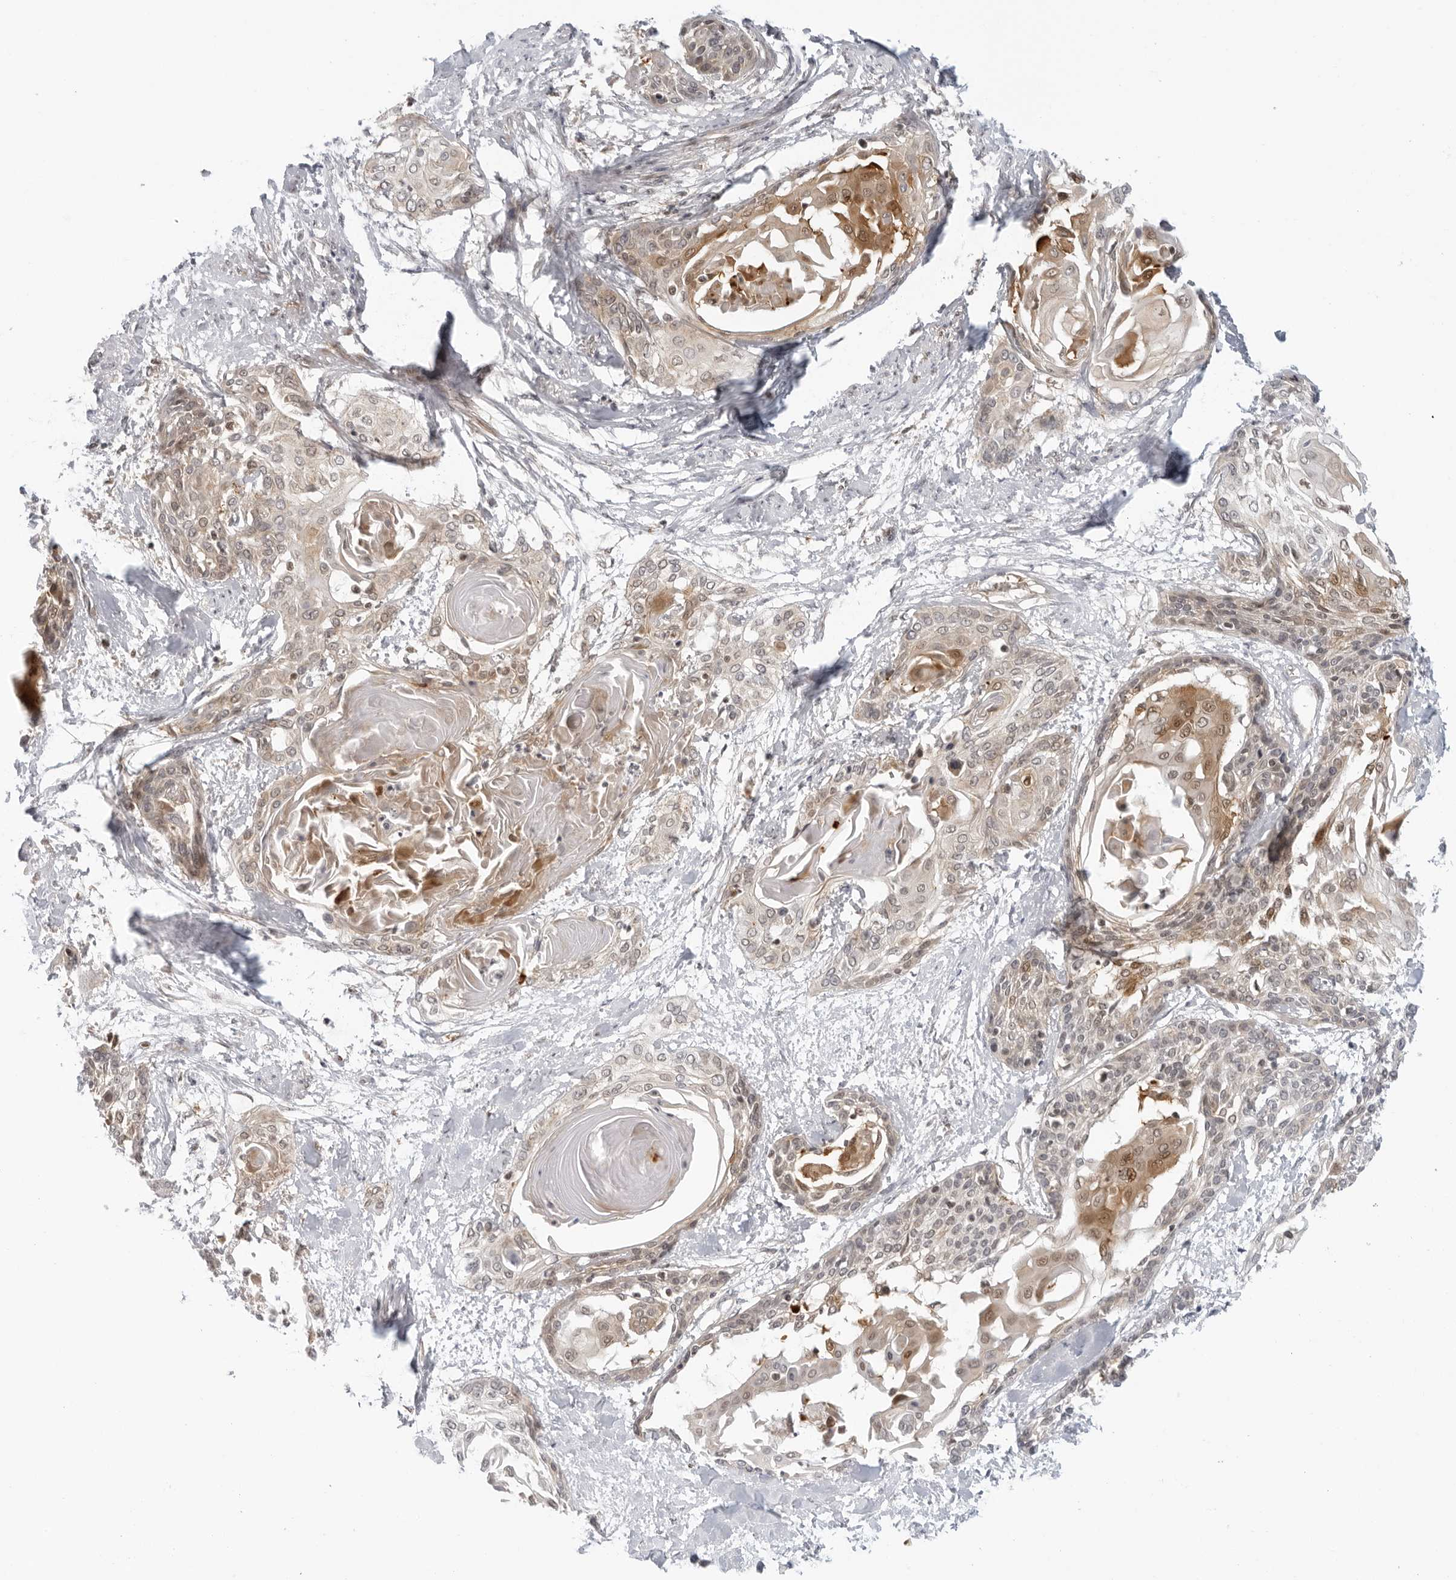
{"staining": {"intensity": "moderate", "quantity": "<25%", "location": "cytoplasmic/membranous,nuclear"}, "tissue": "cervical cancer", "cell_type": "Tumor cells", "image_type": "cancer", "snomed": [{"axis": "morphology", "description": "Squamous cell carcinoma, NOS"}, {"axis": "topography", "description": "Cervix"}], "caption": "IHC (DAB) staining of cervical cancer exhibits moderate cytoplasmic/membranous and nuclear protein expression in approximately <25% of tumor cells.", "gene": "SUGCT", "patient": {"sex": "female", "age": 57}}